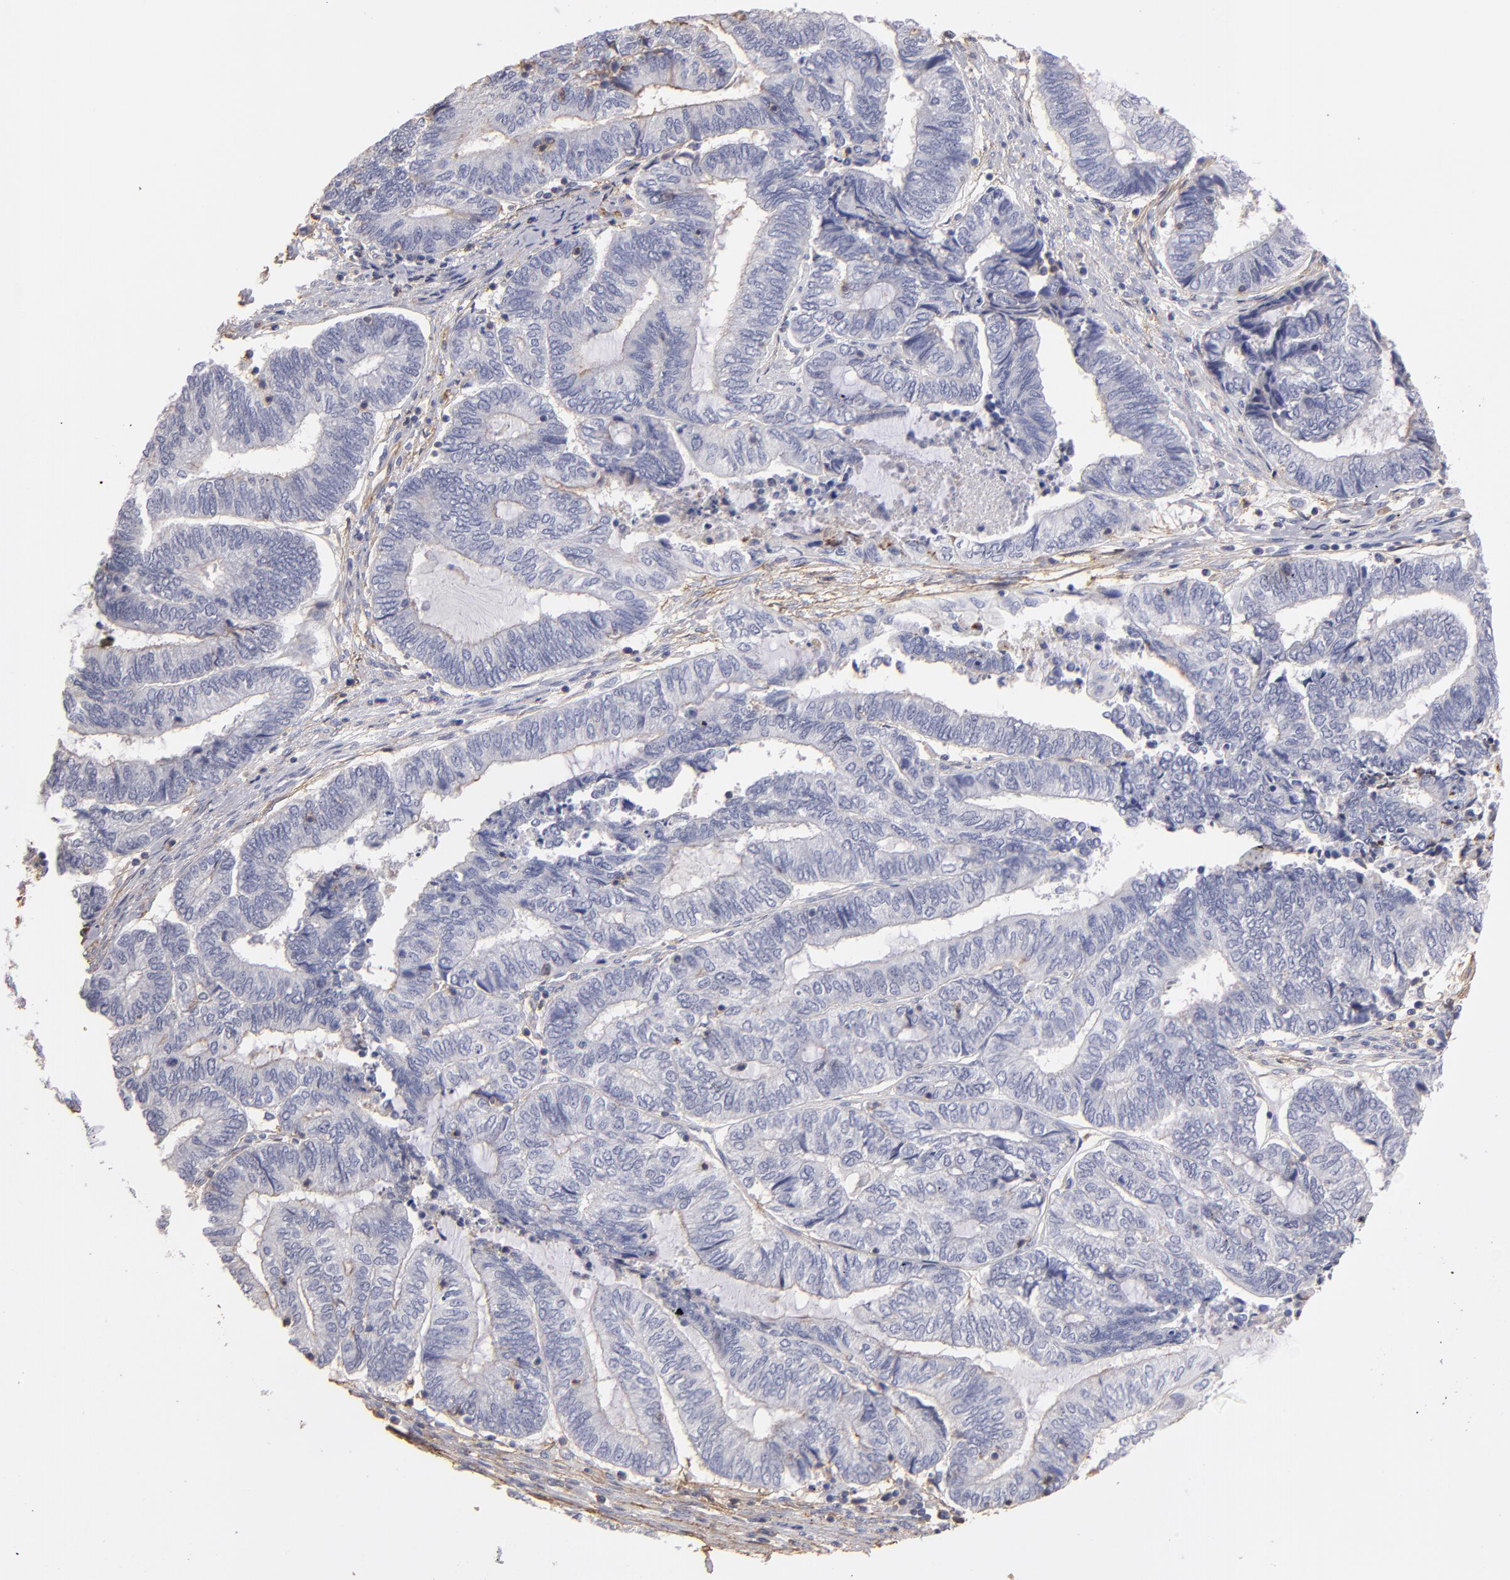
{"staining": {"intensity": "negative", "quantity": "none", "location": "none"}, "tissue": "endometrial cancer", "cell_type": "Tumor cells", "image_type": "cancer", "snomed": [{"axis": "morphology", "description": "Adenocarcinoma, NOS"}, {"axis": "topography", "description": "Uterus"}, {"axis": "topography", "description": "Endometrium"}], "caption": "Tumor cells are negative for protein expression in human endometrial cancer (adenocarcinoma). (DAB immunohistochemistry (IHC), high magnification).", "gene": "ABCB1", "patient": {"sex": "female", "age": 70}}